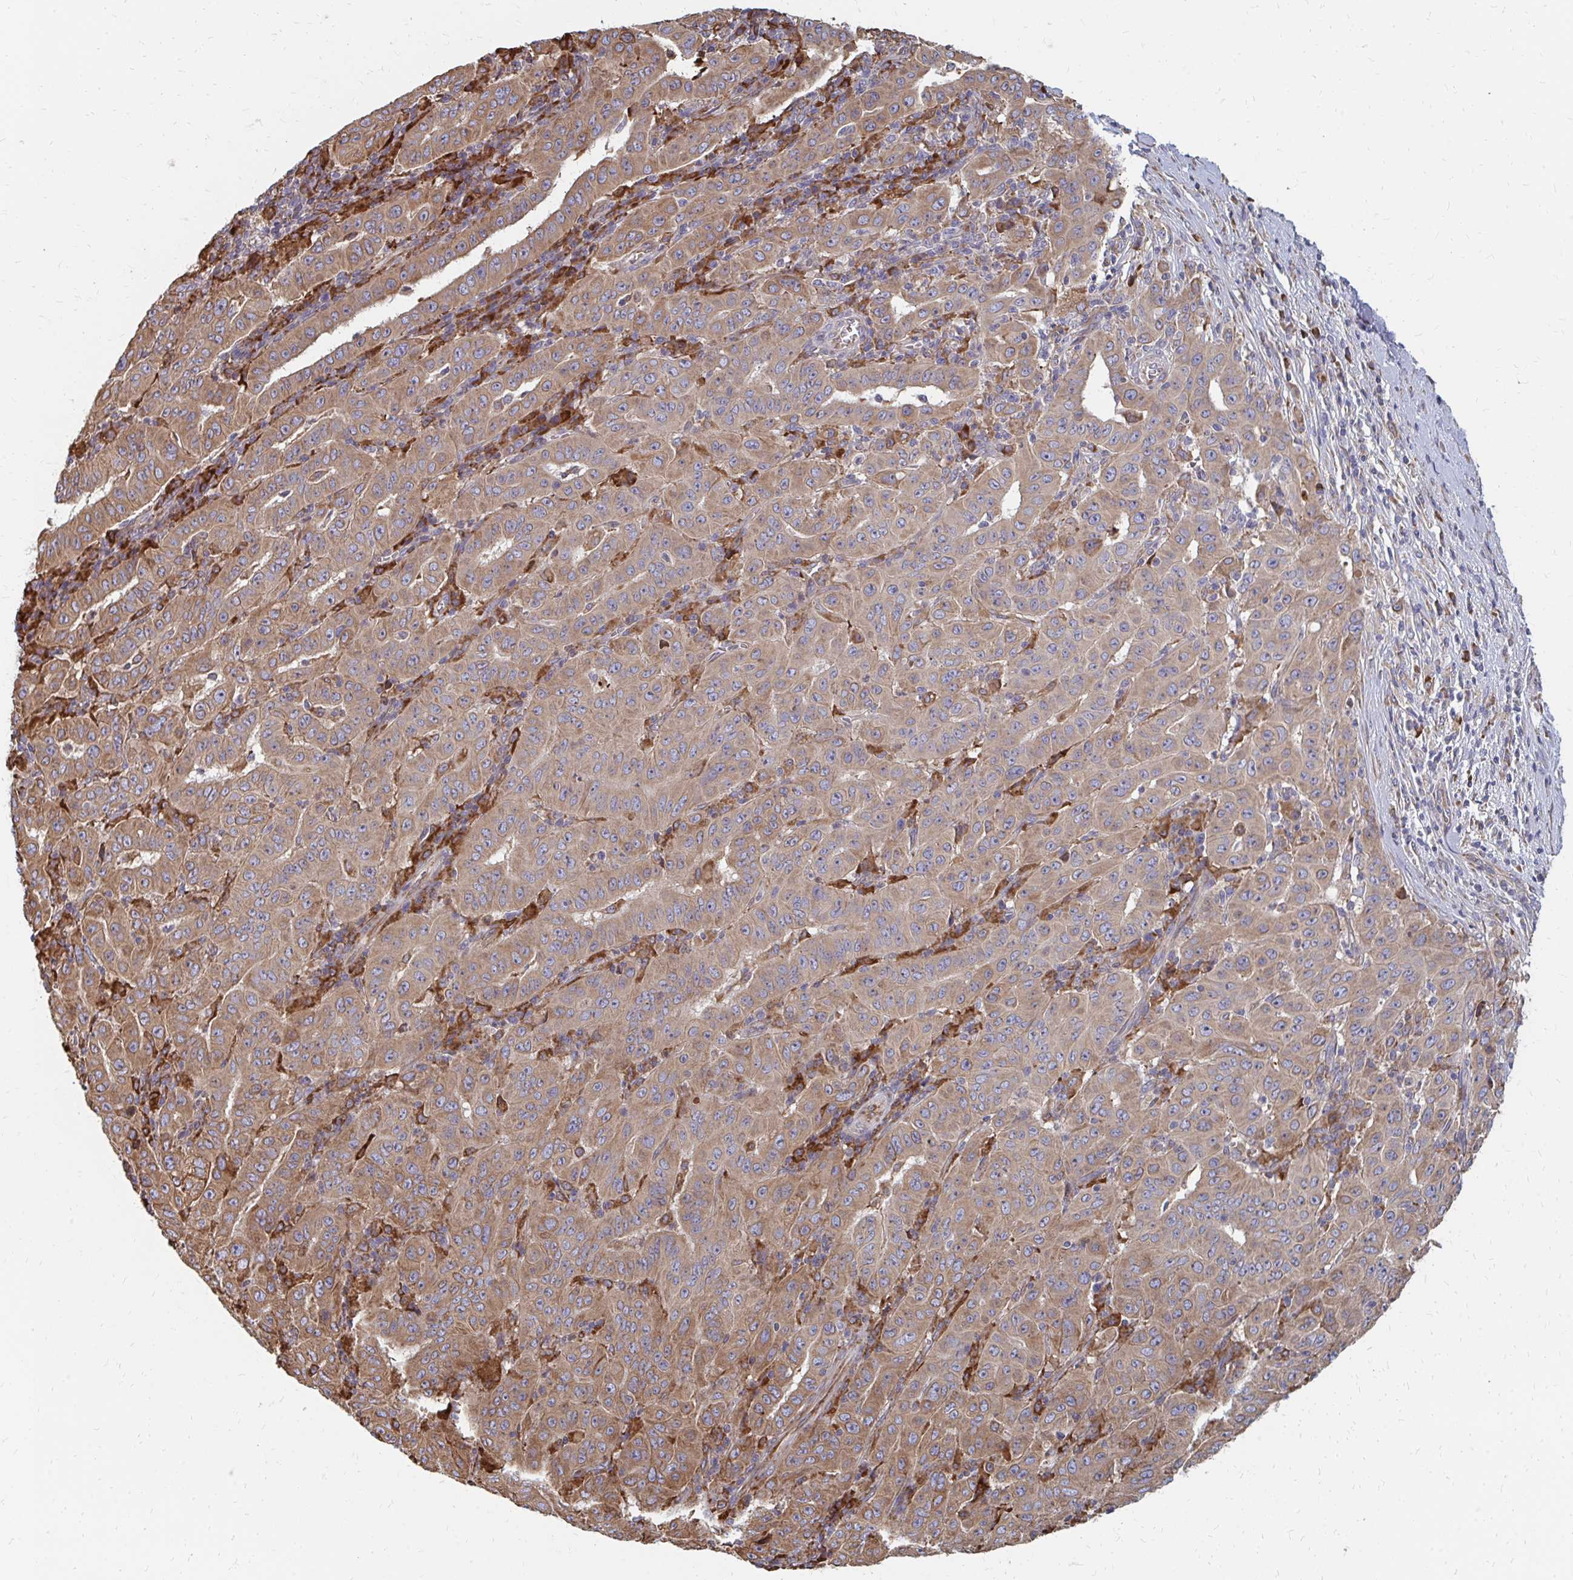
{"staining": {"intensity": "moderate", "quantity": ">75%", "location": "cytoplasmic/membranous"}, "tissue": "pancreatic cancer", "cell_type": "Tumor cells", "image_type": "cancer", "snomed": [{"axis": "morphology", "description": "Adenocarcinoma, NOS"}, {"axis": "topography", "description": "Pancreas"}], "caption": "Protein analysis of pancreatic cancer tissue displays moderate cytoplasmic/membranous positivity in approximately >75% of tumor cells. The protein of interest is shown in brown color, while the nuclei are stained blue.", "gene": "PPP1R13L", "patient": {"sex": "male", "age": 63}}